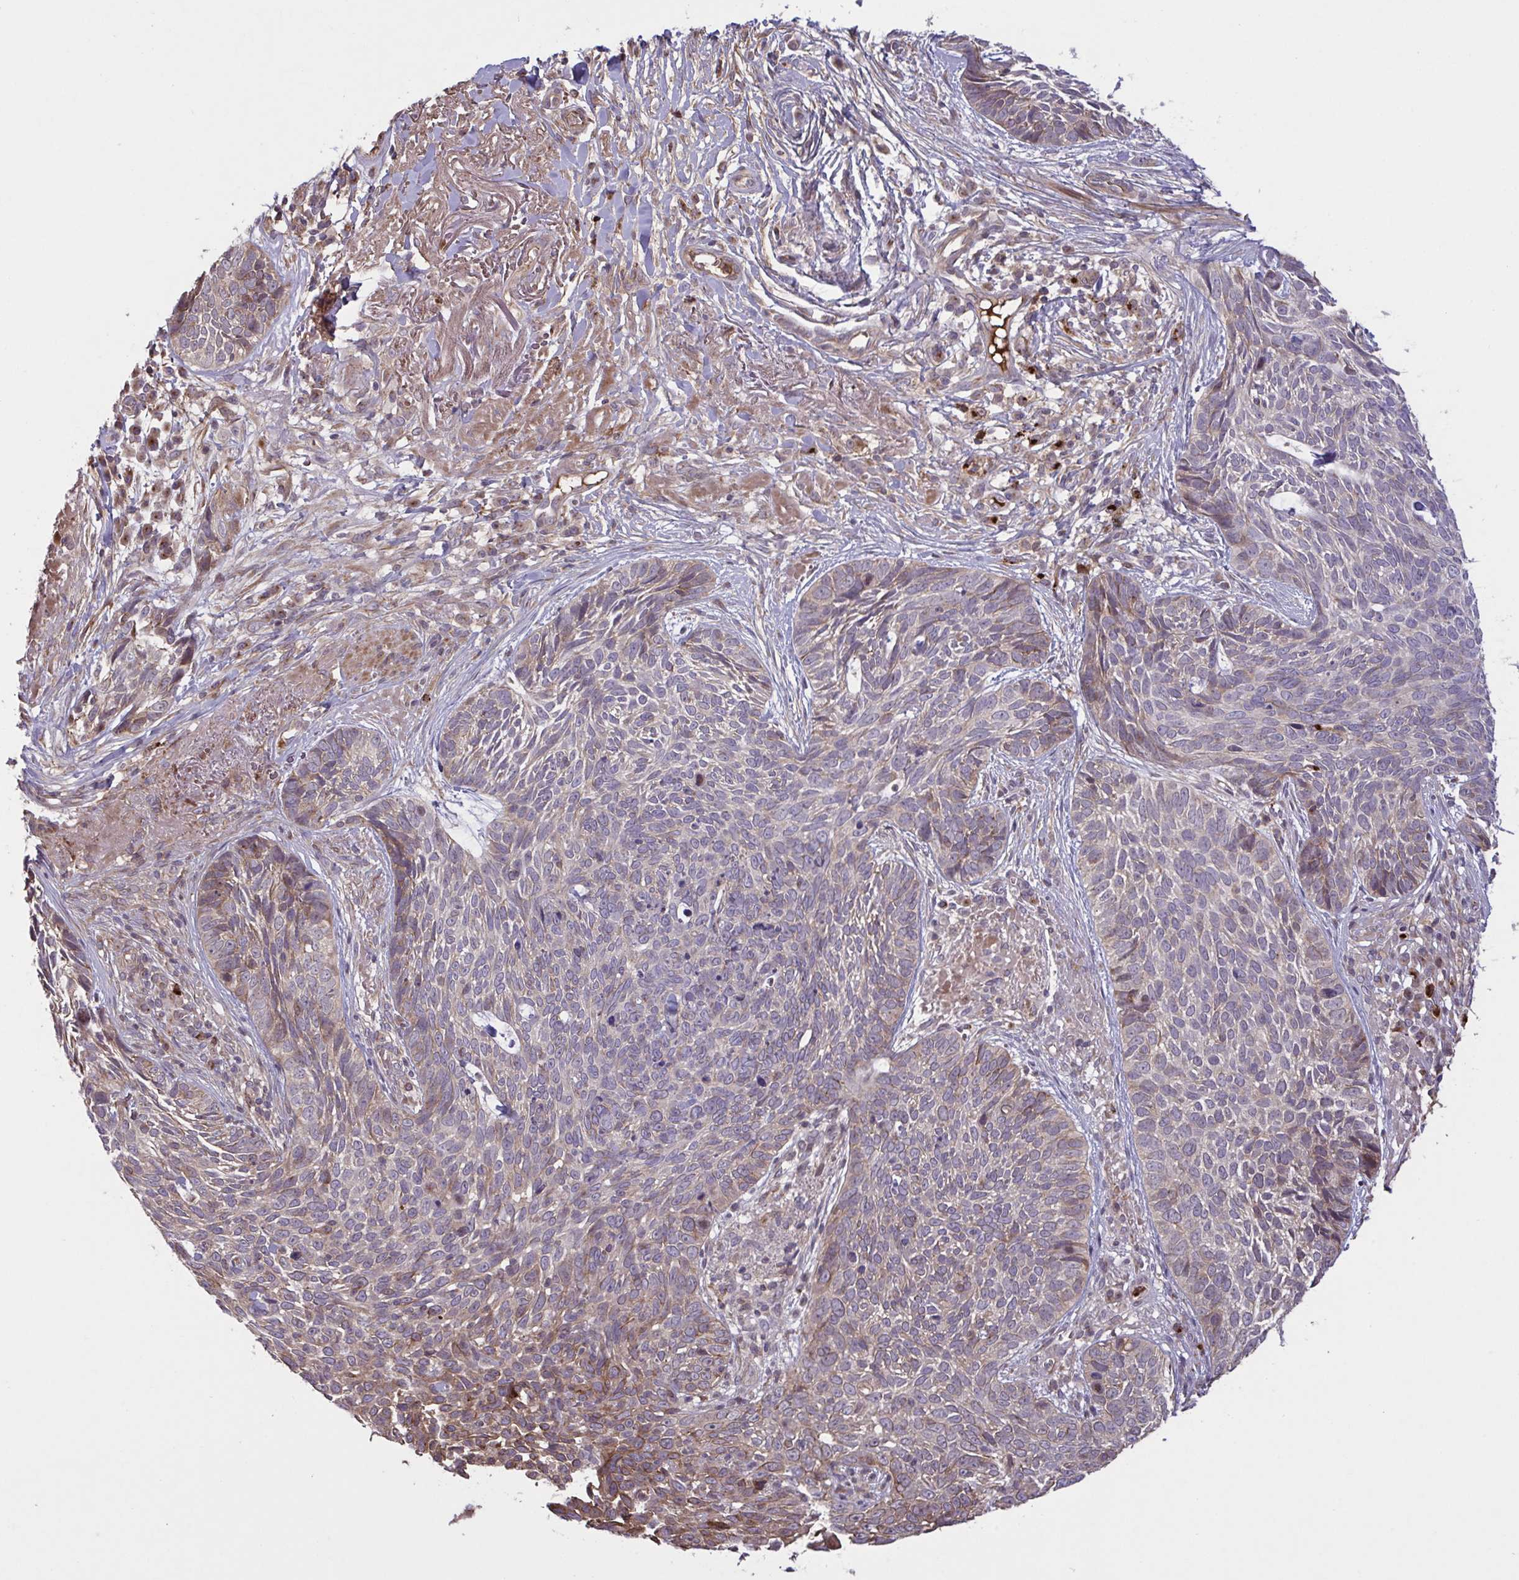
{"staining": {"intensity": "weak", "quantity": "<25%", "location": "cytoplasmic/membranous"}, "tissue": "skin cancer", "cell_type": "Tumor cells", "image_type": "cancer", "snomed": [{"axis": "morphology", "description": "Basal cell carcinoma"}, {"axis": "topography", "description": "Skin"}, {"axis": "topography", "description": "Skin of face"}], "caption": "DAB (3,3'-diaminobenzidine) immunohistochemical staining of basal cell carcinoma (skin) exhibits no significant positivity in tumor cells.", "gene": "IL1R1", "patient": {"sex": "female", "age": 95}}